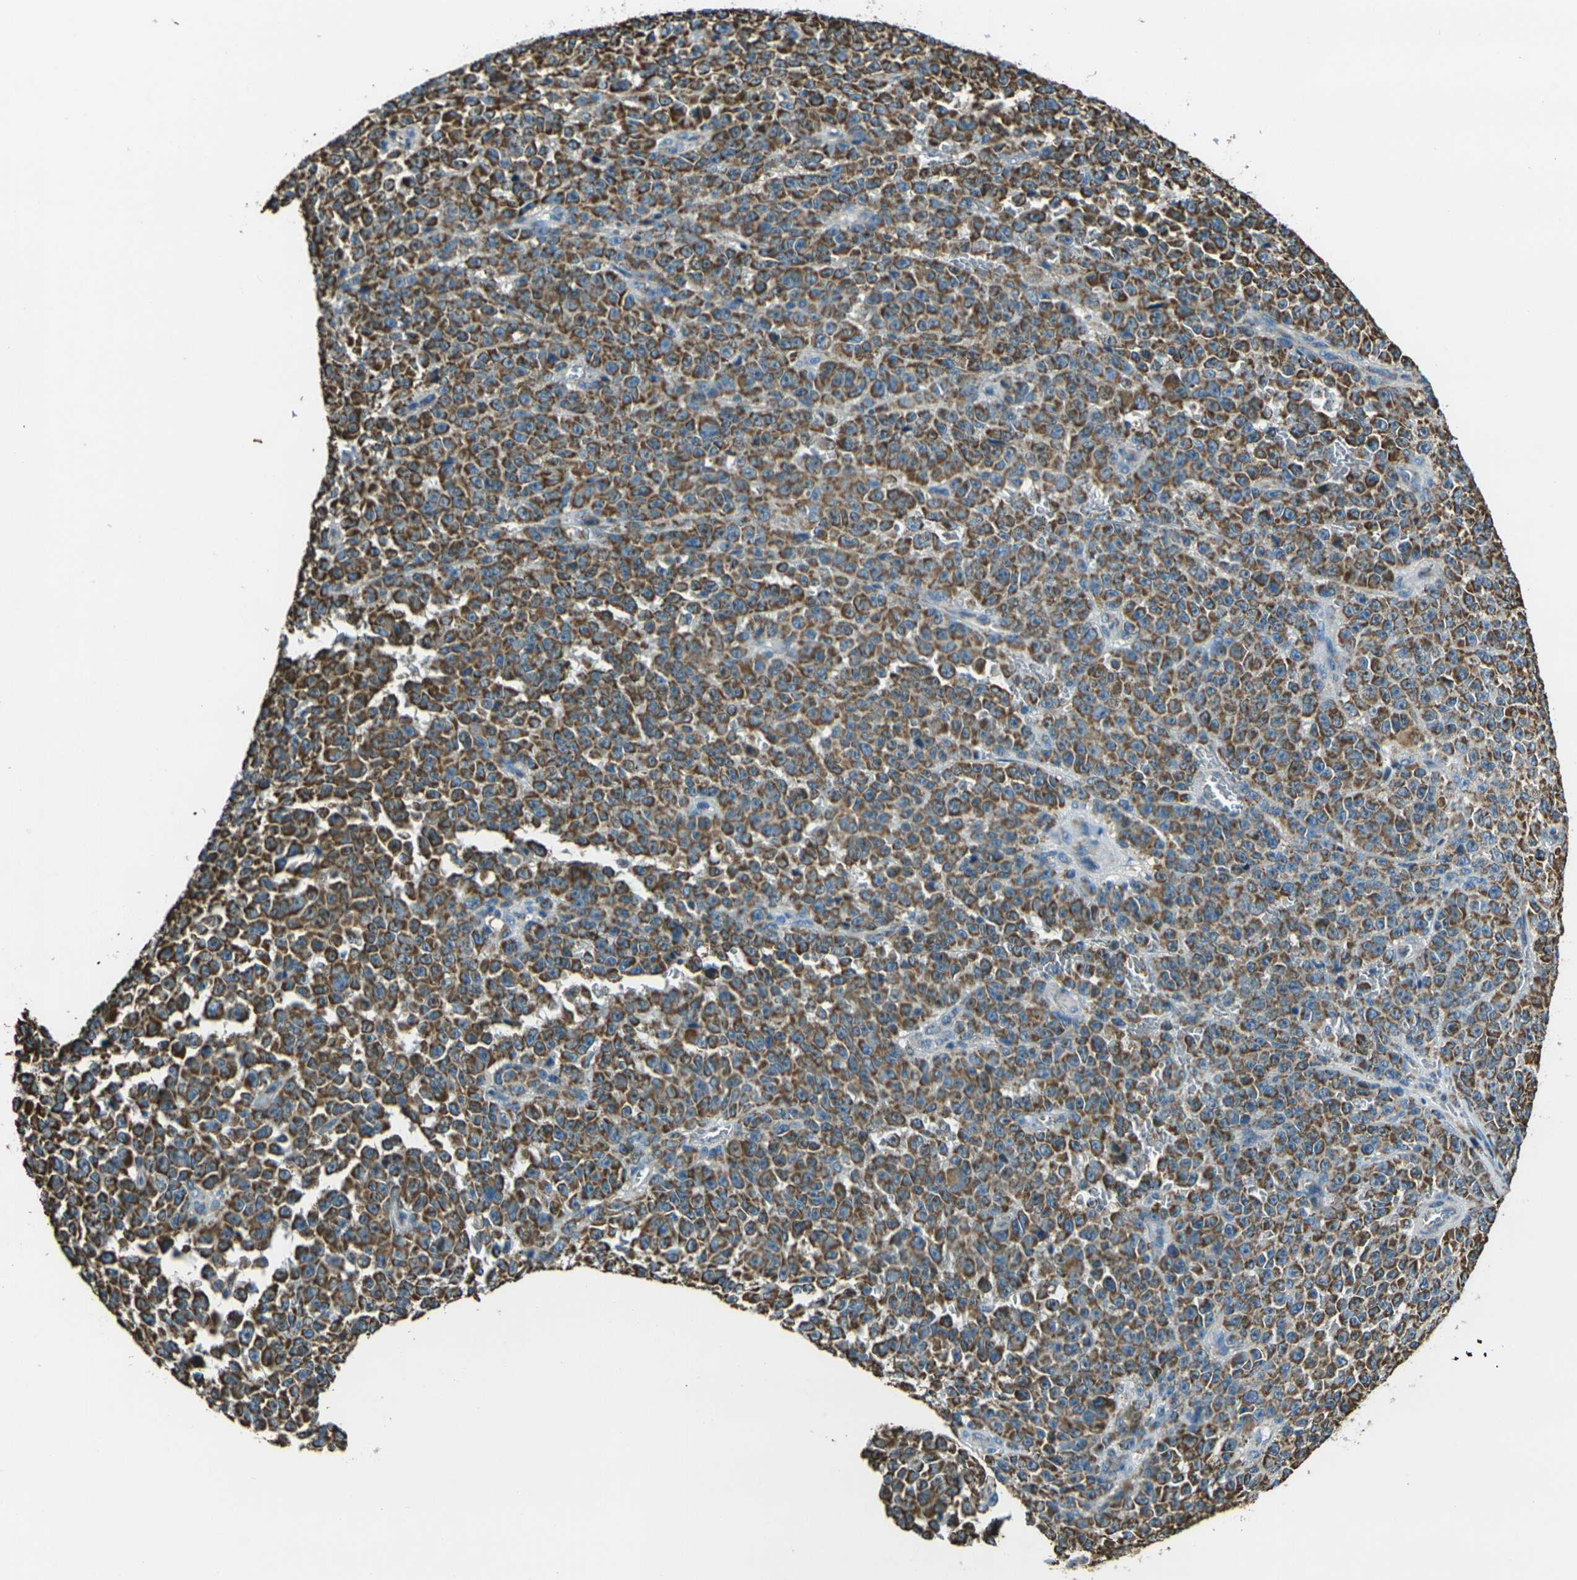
{"staining": {"intensity": "strong", "quantity": ">75%", "location": "cytoplasmic/membranous"}, "tissue": "melanoma", "cell_type": "Tumor cells", "image_type": "cancer", "snomed": [{"axis": "morphology", "description": "Malignant melanoma, NOS"}, {"axis": "topography", "description": "Skin"}], "caption": "Strong cytoplasmic/membranous positivity for a protein is seen in approximately >75% of tumor cells of melanoma using immunohistochemistry (IHC).", "gene": "IRF3", "patient": {"sex": "female", "age": 82}}